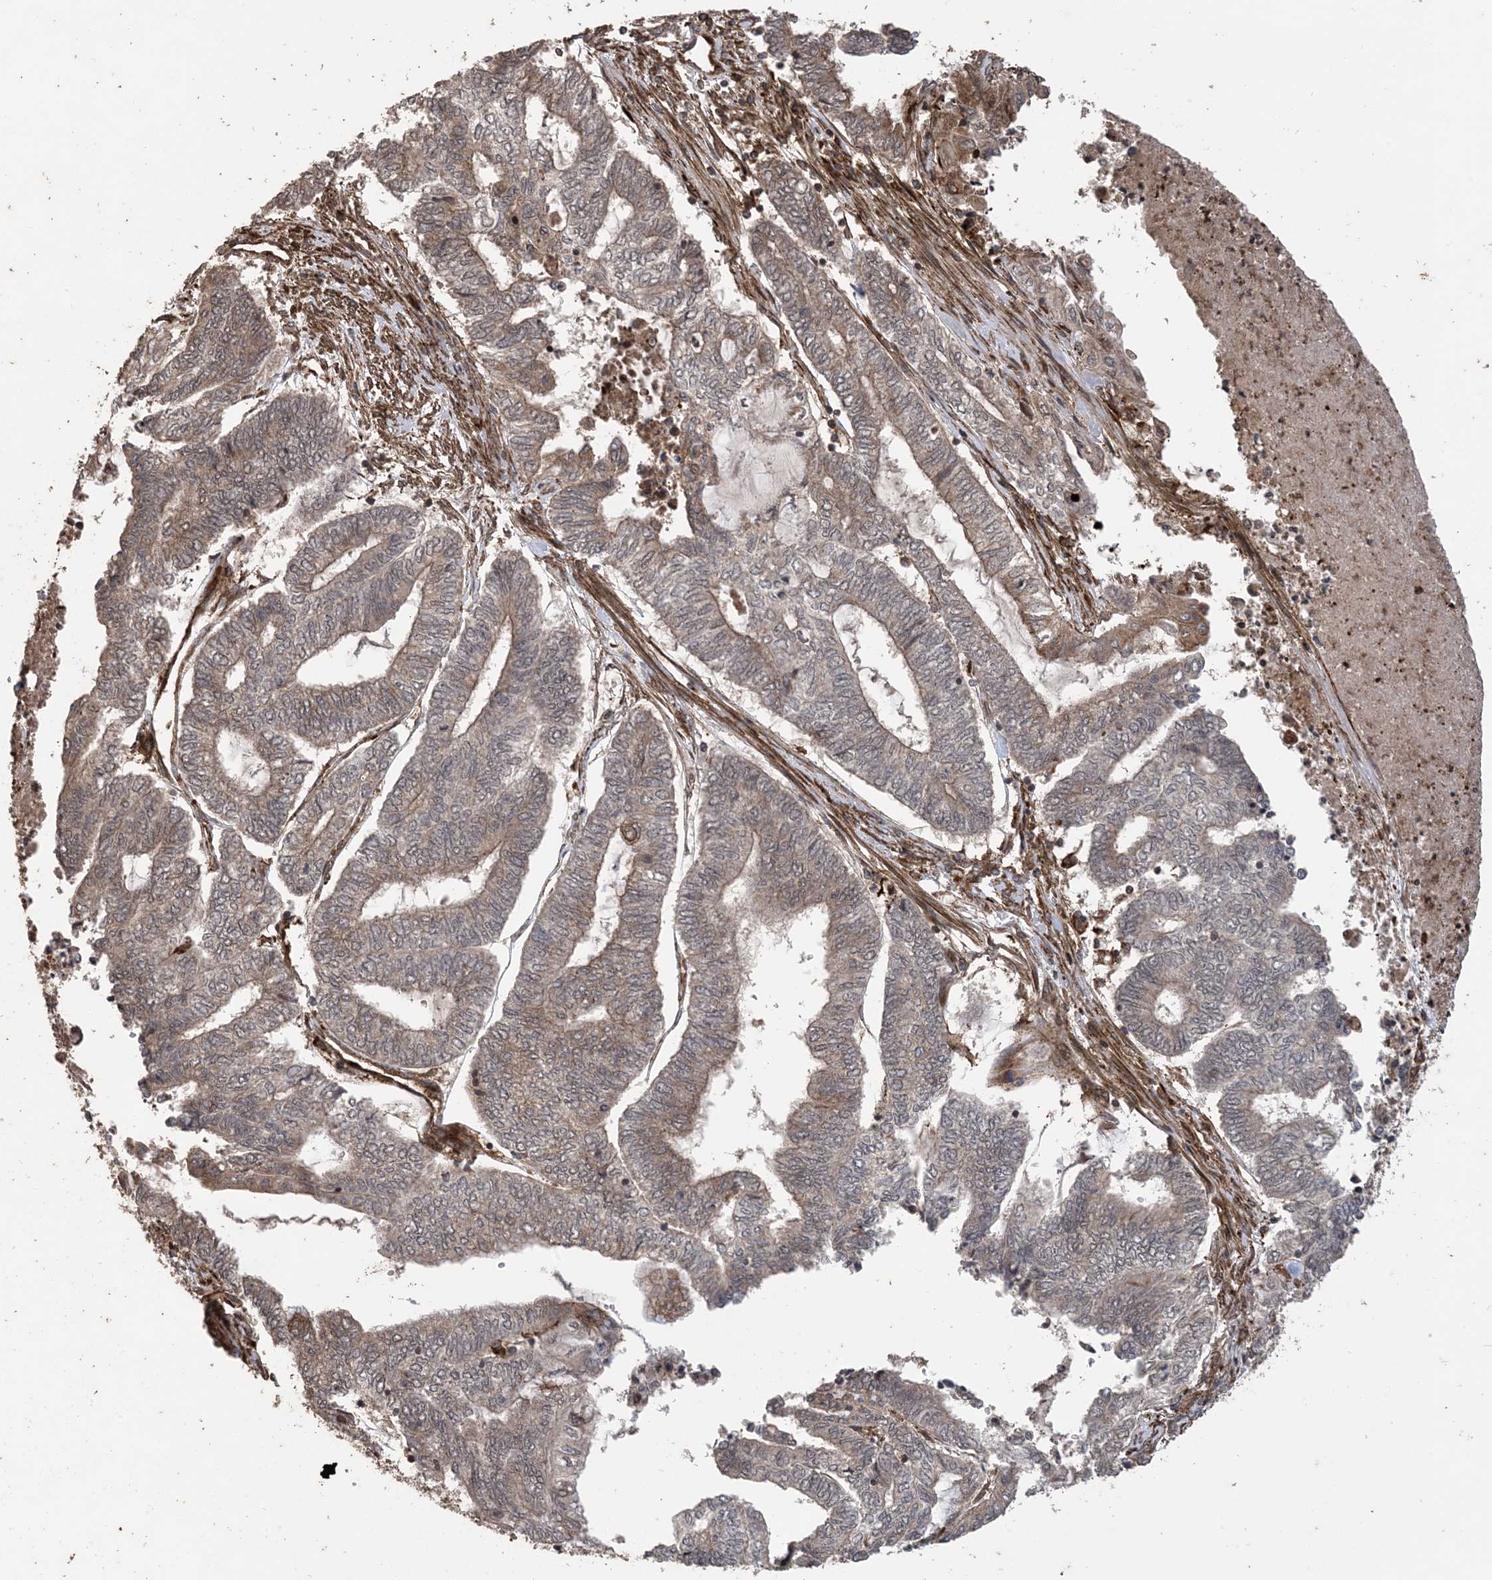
{"staining": {"intensity": "moderate", "quantity": "<25%", "location": "cytoplasmic/membranous"}, "tissue": "endometrial cancer", "cell_type": "Tumor cells", "image_type": "cancer", "snomed": [{"axis": "morphology", "description": "Adenocarcinoma, NOS"}, {"axis": "topography", "description": "Uterus"}, {"axis": "topography", "description": "Endometrium"}], "caption": "Immunohistochemistry (IHC) histopathology image of neoplastic tissue: endometrial adenocarcinoma stained using IHC shows low levels of moderate protein expression localized specifically in the cytoplasmic/membranous of tumor cells, appearing as a cytoplasmic/membranous brown color.", "gene": "ZNF511", "patient": {"sex": "female", "age": 70}}